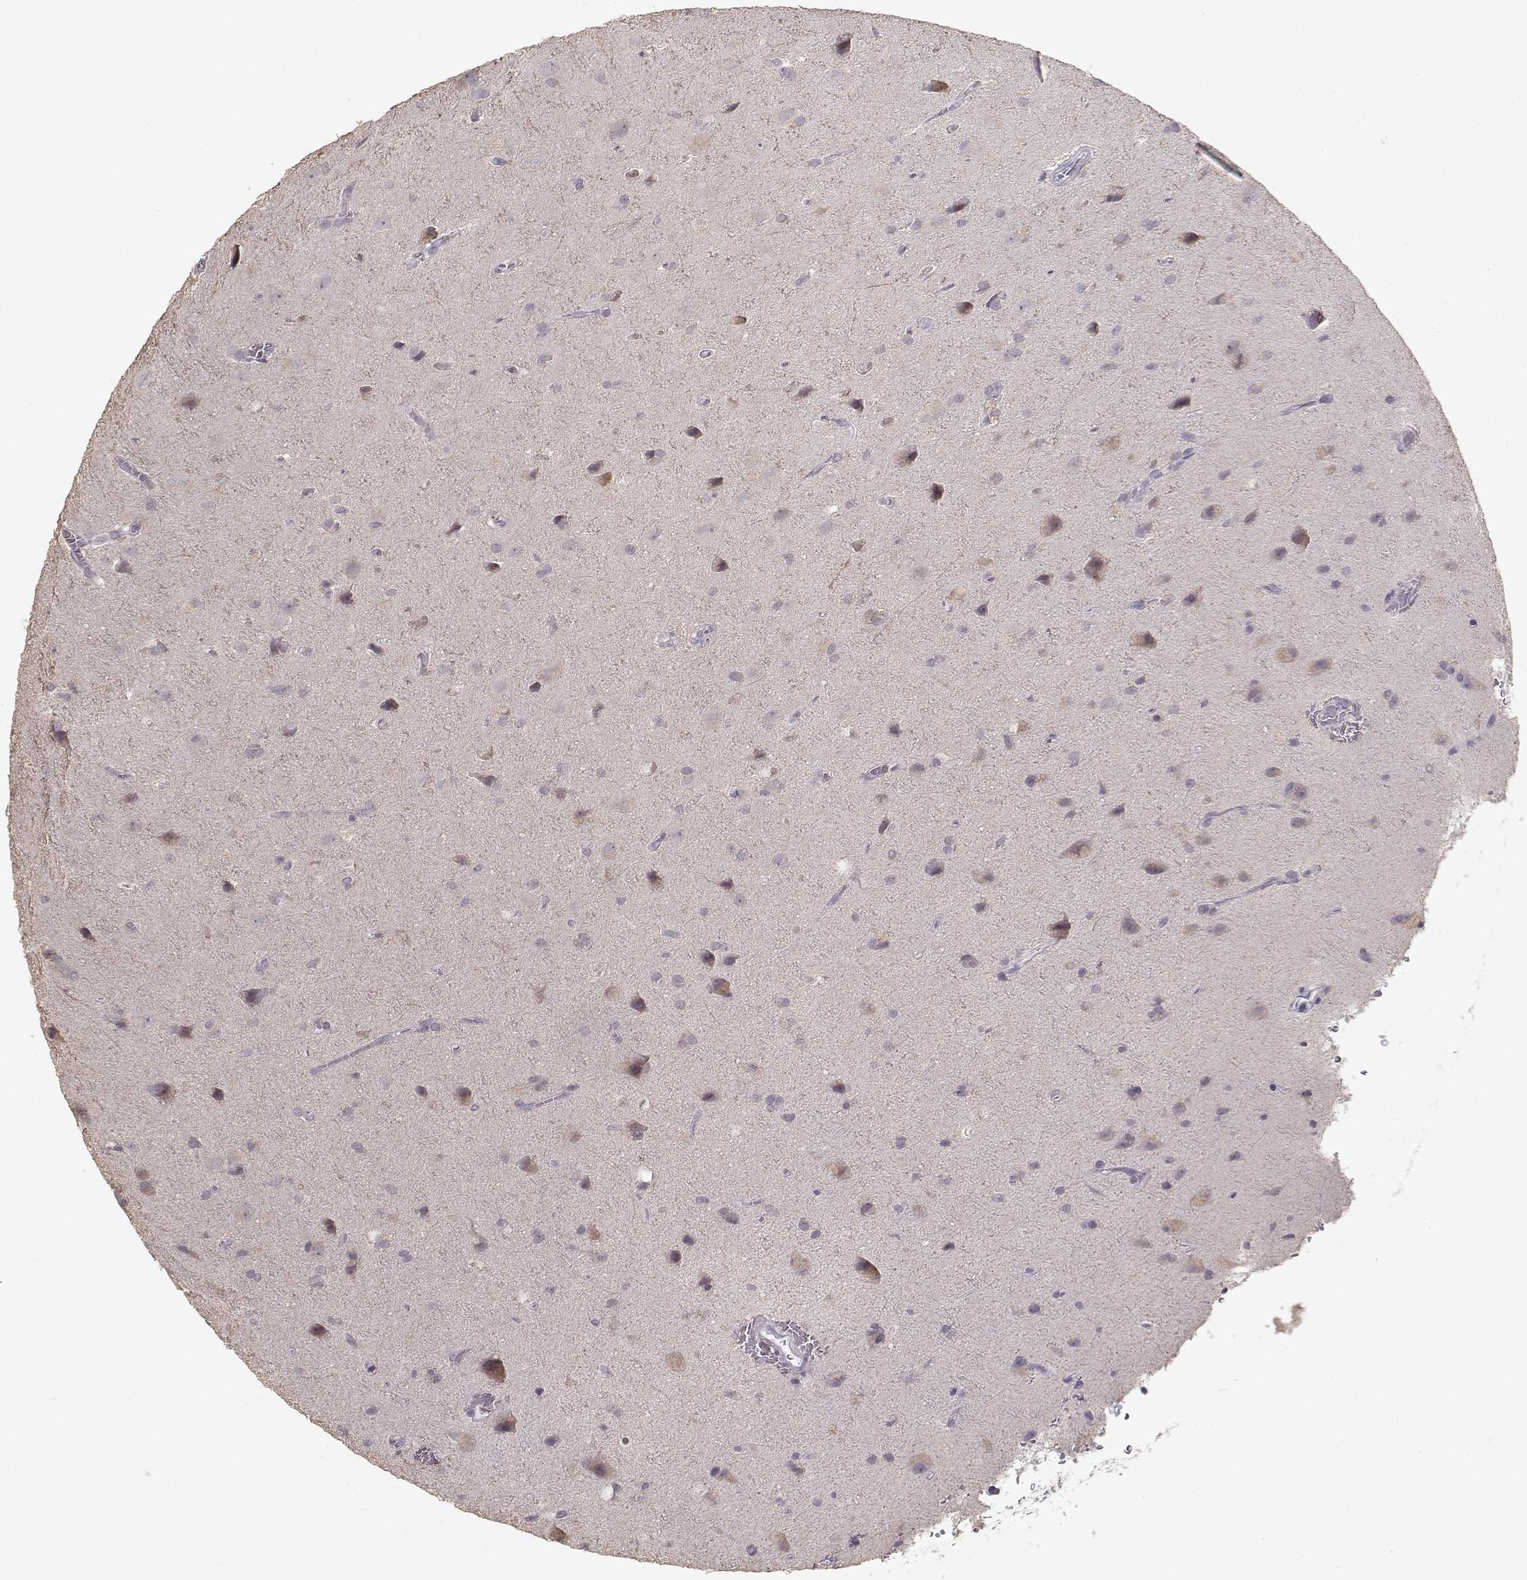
{"staining": {"intensity": "negative", "quantity": "none", "location": "none"}, "tissue": "glioma", "cell_type": "Tumor cells", "image_type": "cancer", "snomed": [{"axis": "morphology", "description": "Glioma, malignant, Low grade"}, {"axis": "topography", "description": "Brain"}], "caption": "An IHC micrograph of malignant glioma (low-grade) is shown. There is no staining in tumor cells of malignant glioma (low-grade). Brightfield microscopy of immunohistochemistry (IHC) stained with DAB (brown) and hematoxylin (blue), captured at high magnification.", "gene": "UROC1", "patient": {"sex": "male", "age": 58}}